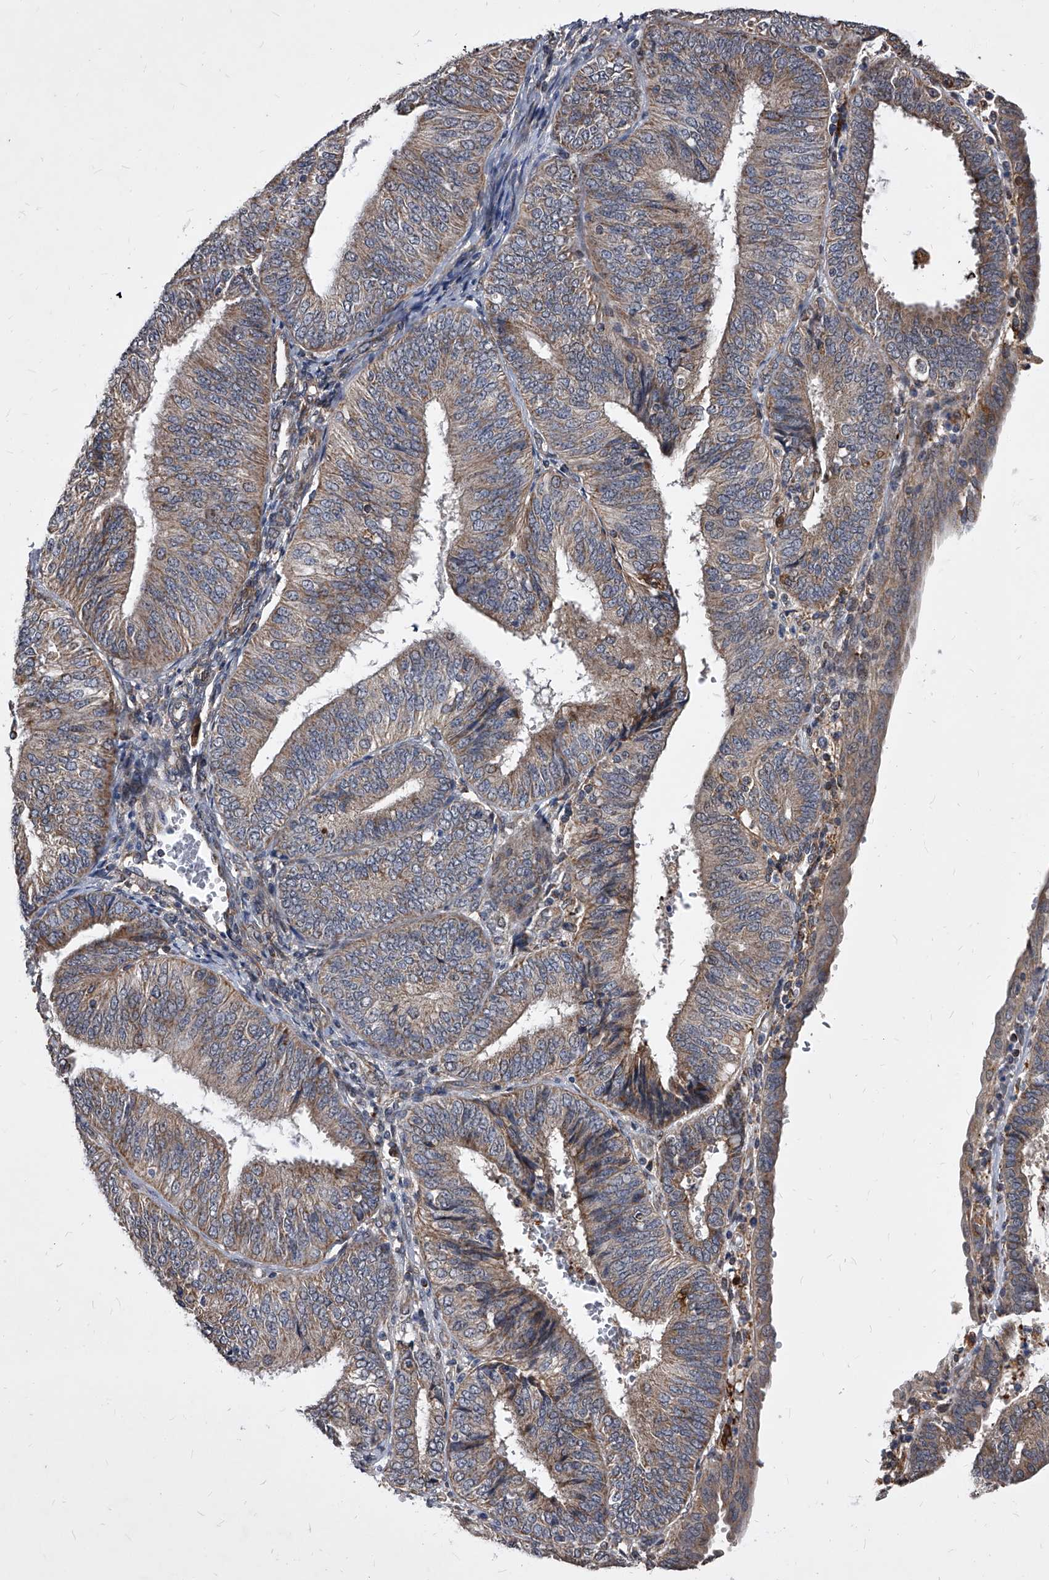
{"staining": {"intensity": "weak", "quantity": "25%-75%", "location": "cytoplasmic/membranous"}, "tissue": "endometrial cancer", "cell_type": "Tumor cells", "image_type": "cancer", "snomed": [{"axis": "morphology", "description": "Adenocarcinoma, NOS"}, {"axis": "topography", "description": "Endometrium"}], "caption": "Endometrial adenocarcinoma stained with DAB (3,3'-diaminobenzidine) immunohistochemistry (IHC) demonstrates low levels of weak cytoplasmic/membranous expression in approximately 25%-75% of tumor cells.", "gene": "SOBP", "patient": {"sex": "female", "age": 58}}